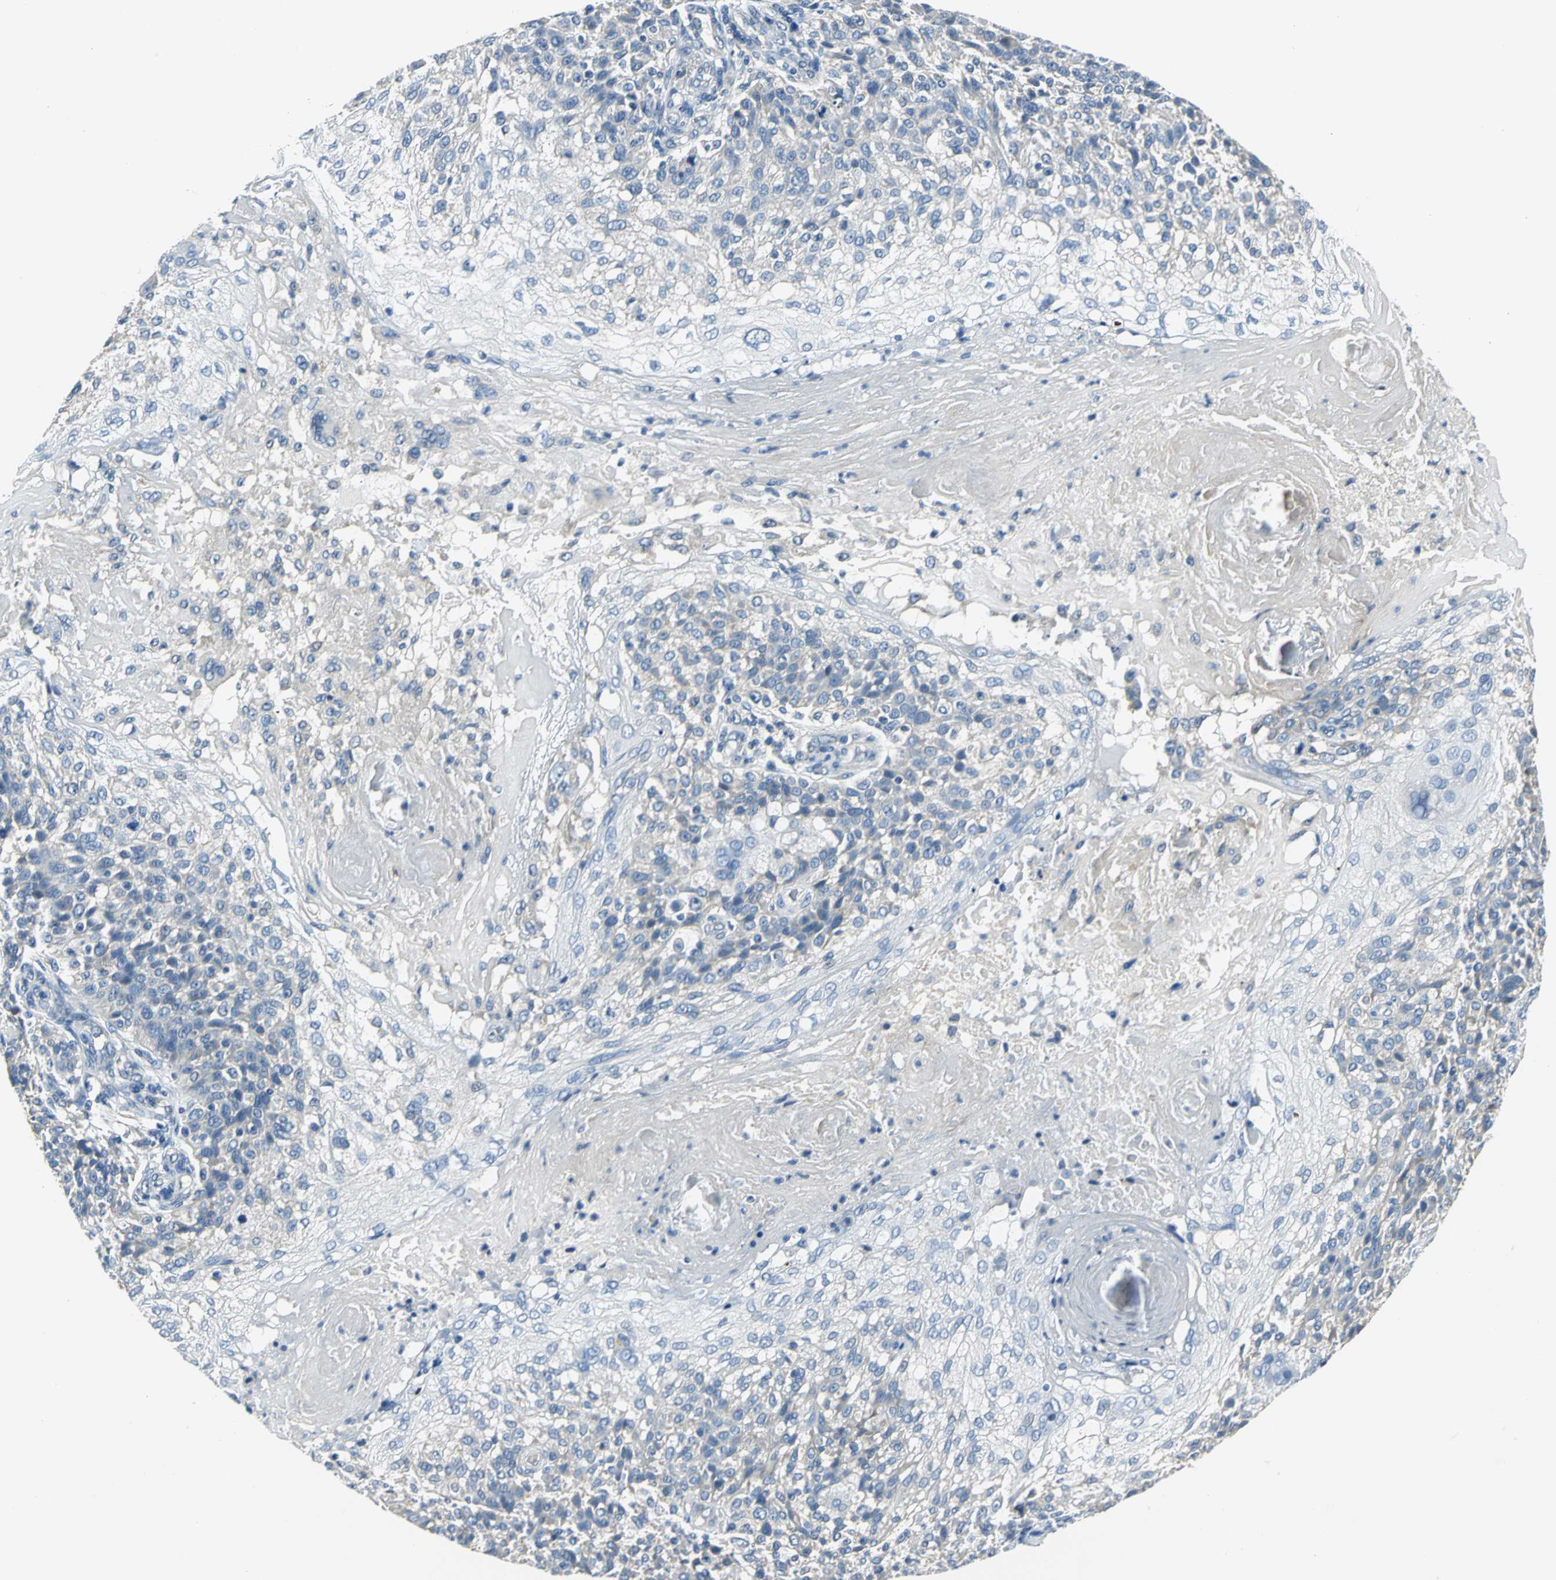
{"staining": {"intensity": "negative", "quantity": "none", "location": "none"}, "tissue": "skin cancer", "cell_type": "Tumor cells", "image_type": "cancer", "snomed": [{"axis": "morphology", "description": "Normal tissue, NOS"}, {"axis": "morphology", "description": "Squamous cell carcinoma, NOS"}, {"axis": "topography", "description": "Skin"}], "caption": "Tumor cells are negative for protein expression in human skin cancer.", "gene": "SLC16A7", "patient": {"sex": "female", "age": 83}}